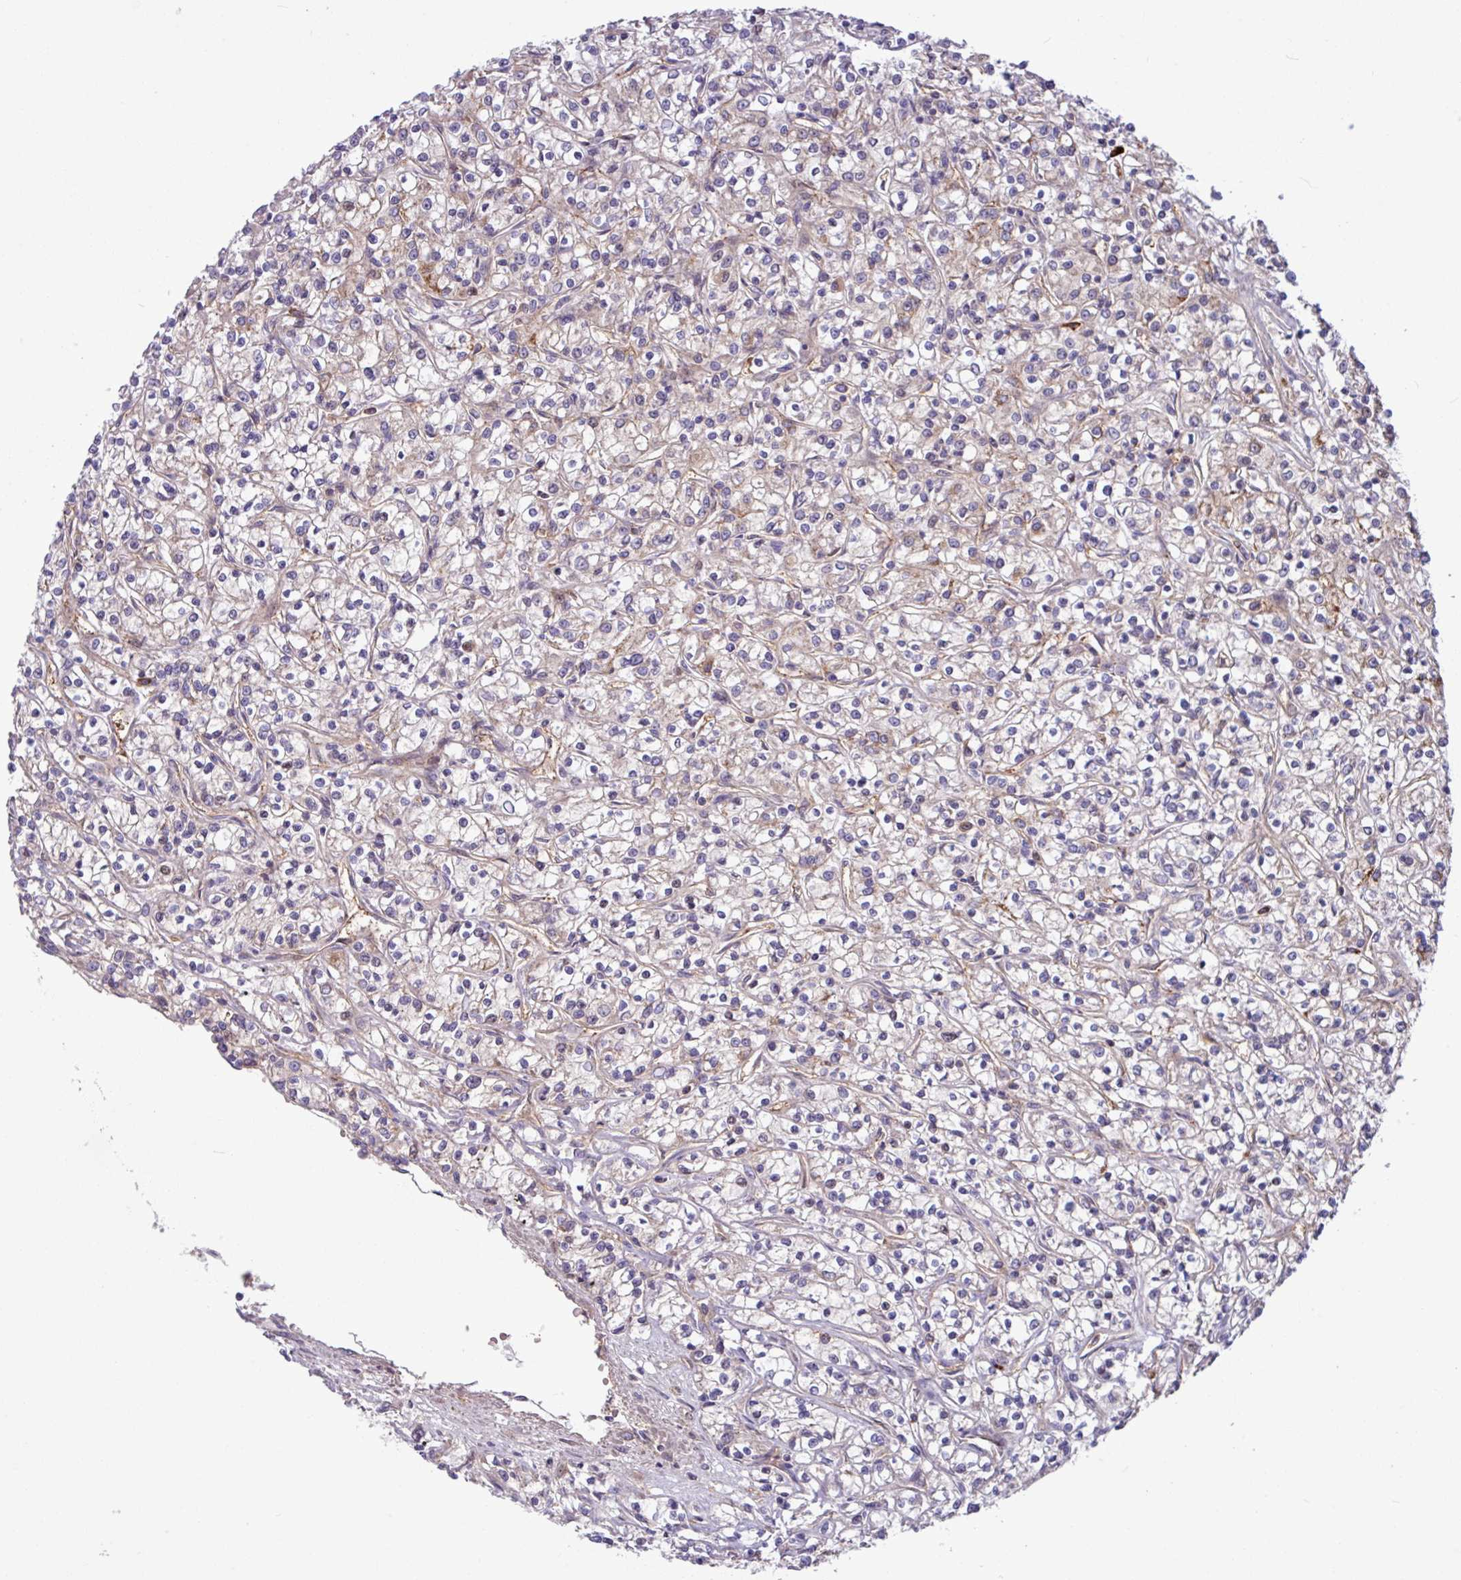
{"staining": {"intensity": "weak", "quantity": "<25%", "location": "cytoplasmic/membranous"}, "tissue": "renal cancer", "cell_type": "Tumor cells", "image_type": "cancer", "snomed": [{"axis": "morphology", "description": "Adenocarcinoma, NOS"}, {"axis": "topography", "description": "Kidney"}], "caption": "There is no significant staining in tumor cells of adenocarcinoma (renal).", "gene": "B4GALNT4", "patient": {"sex": "female", "age": 59}}